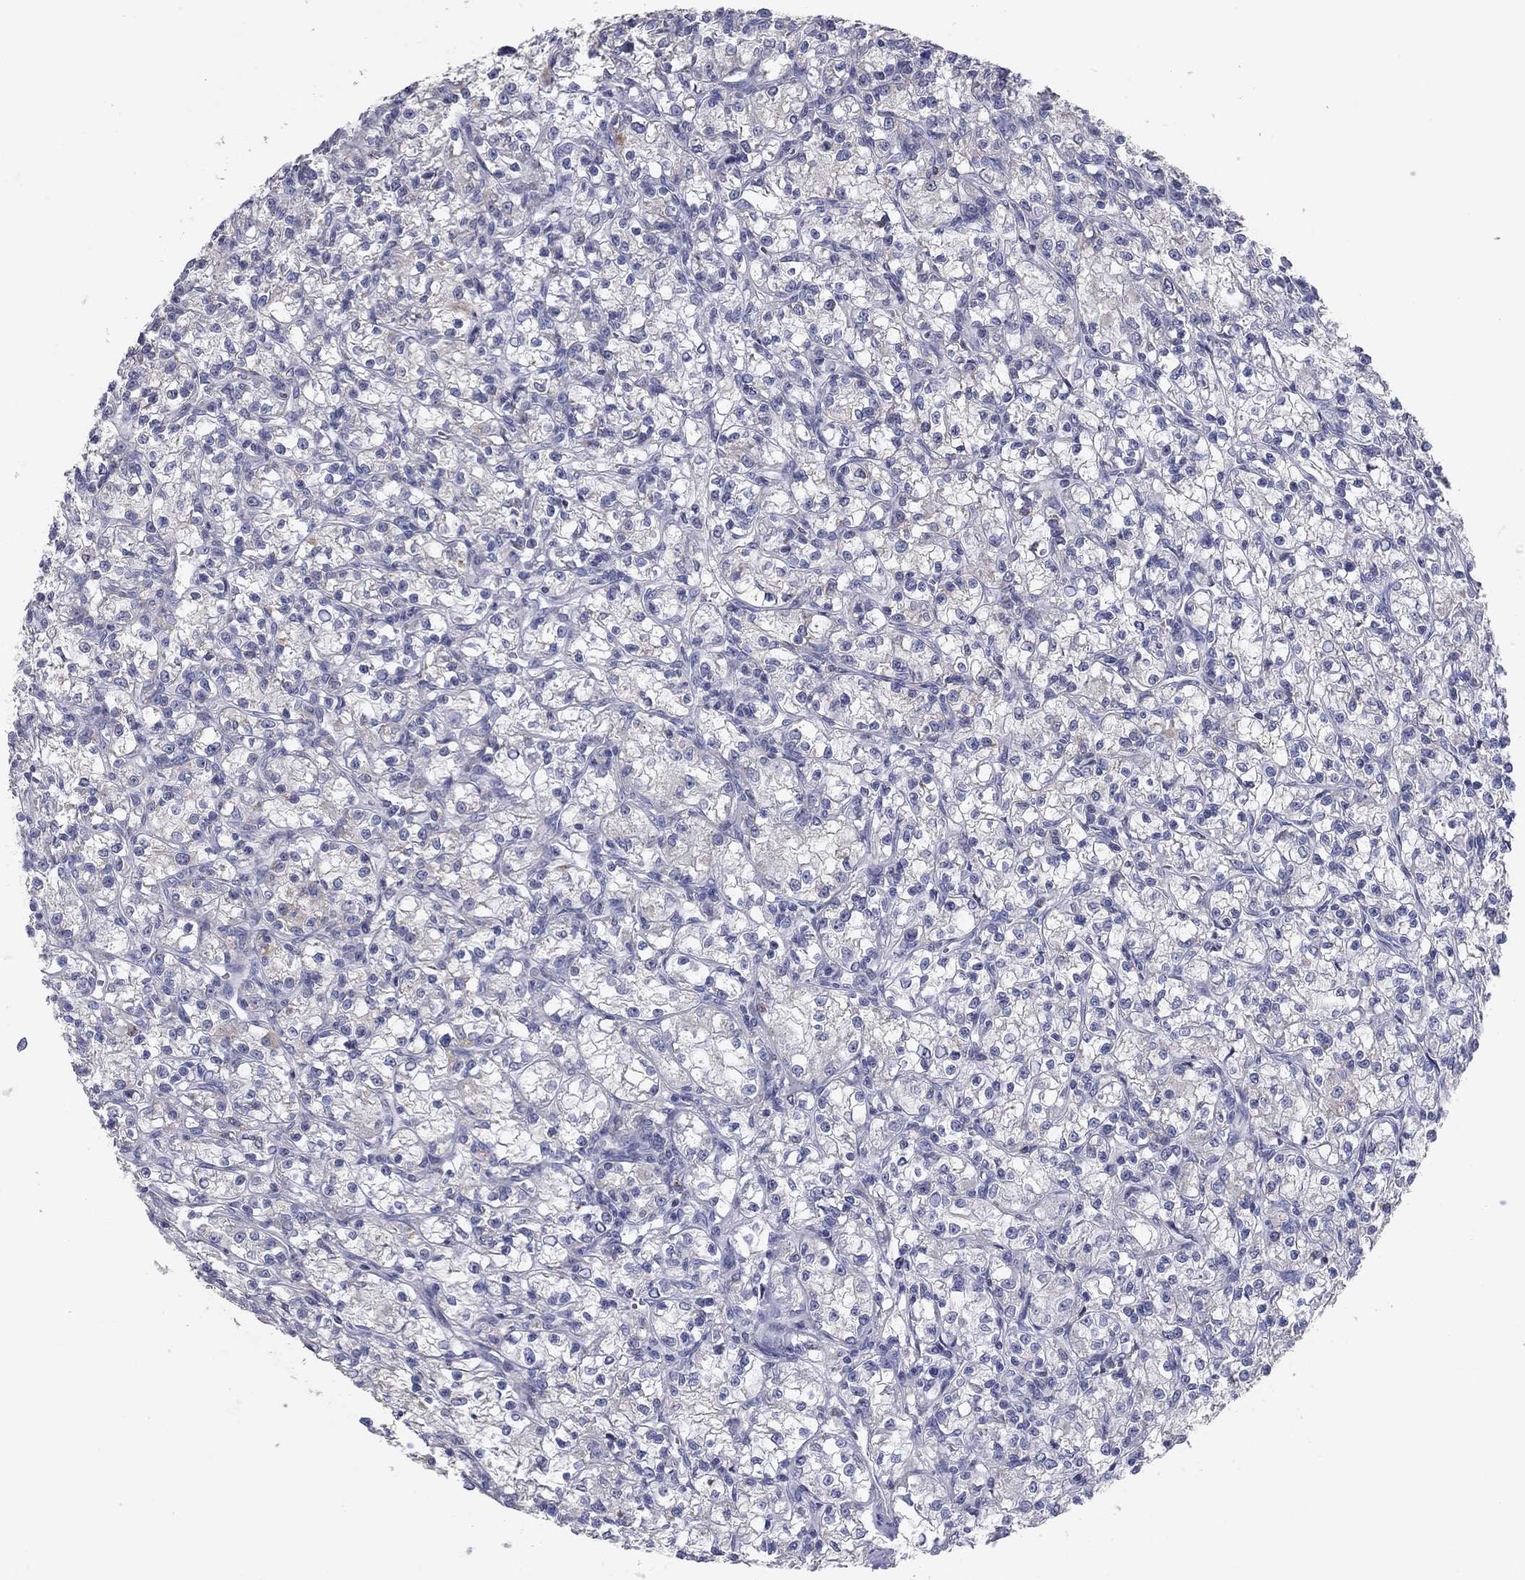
{"staining": {"intensity": "negative", "quantity": "none", "location": "none"}, "tissue": "renal cancer", "cell_type": "Tumor cells", "image_type": "cancer", "snomed": [{"axis": "morphology", "description": "Adenocarcinoma, NOS"}, {"axis": "topography", "description": "Kidney"}], "caption": "Immunohistochemistry photomicrograph of neoplastic tissue: adenocarcinoma (renal) stained with DAB (3,3'-diaminobenzidine) demonstrates no significant protein expression in tumor cells.", "gene": "PTGDS", "patient": {"sex": "female", "age": 59}}